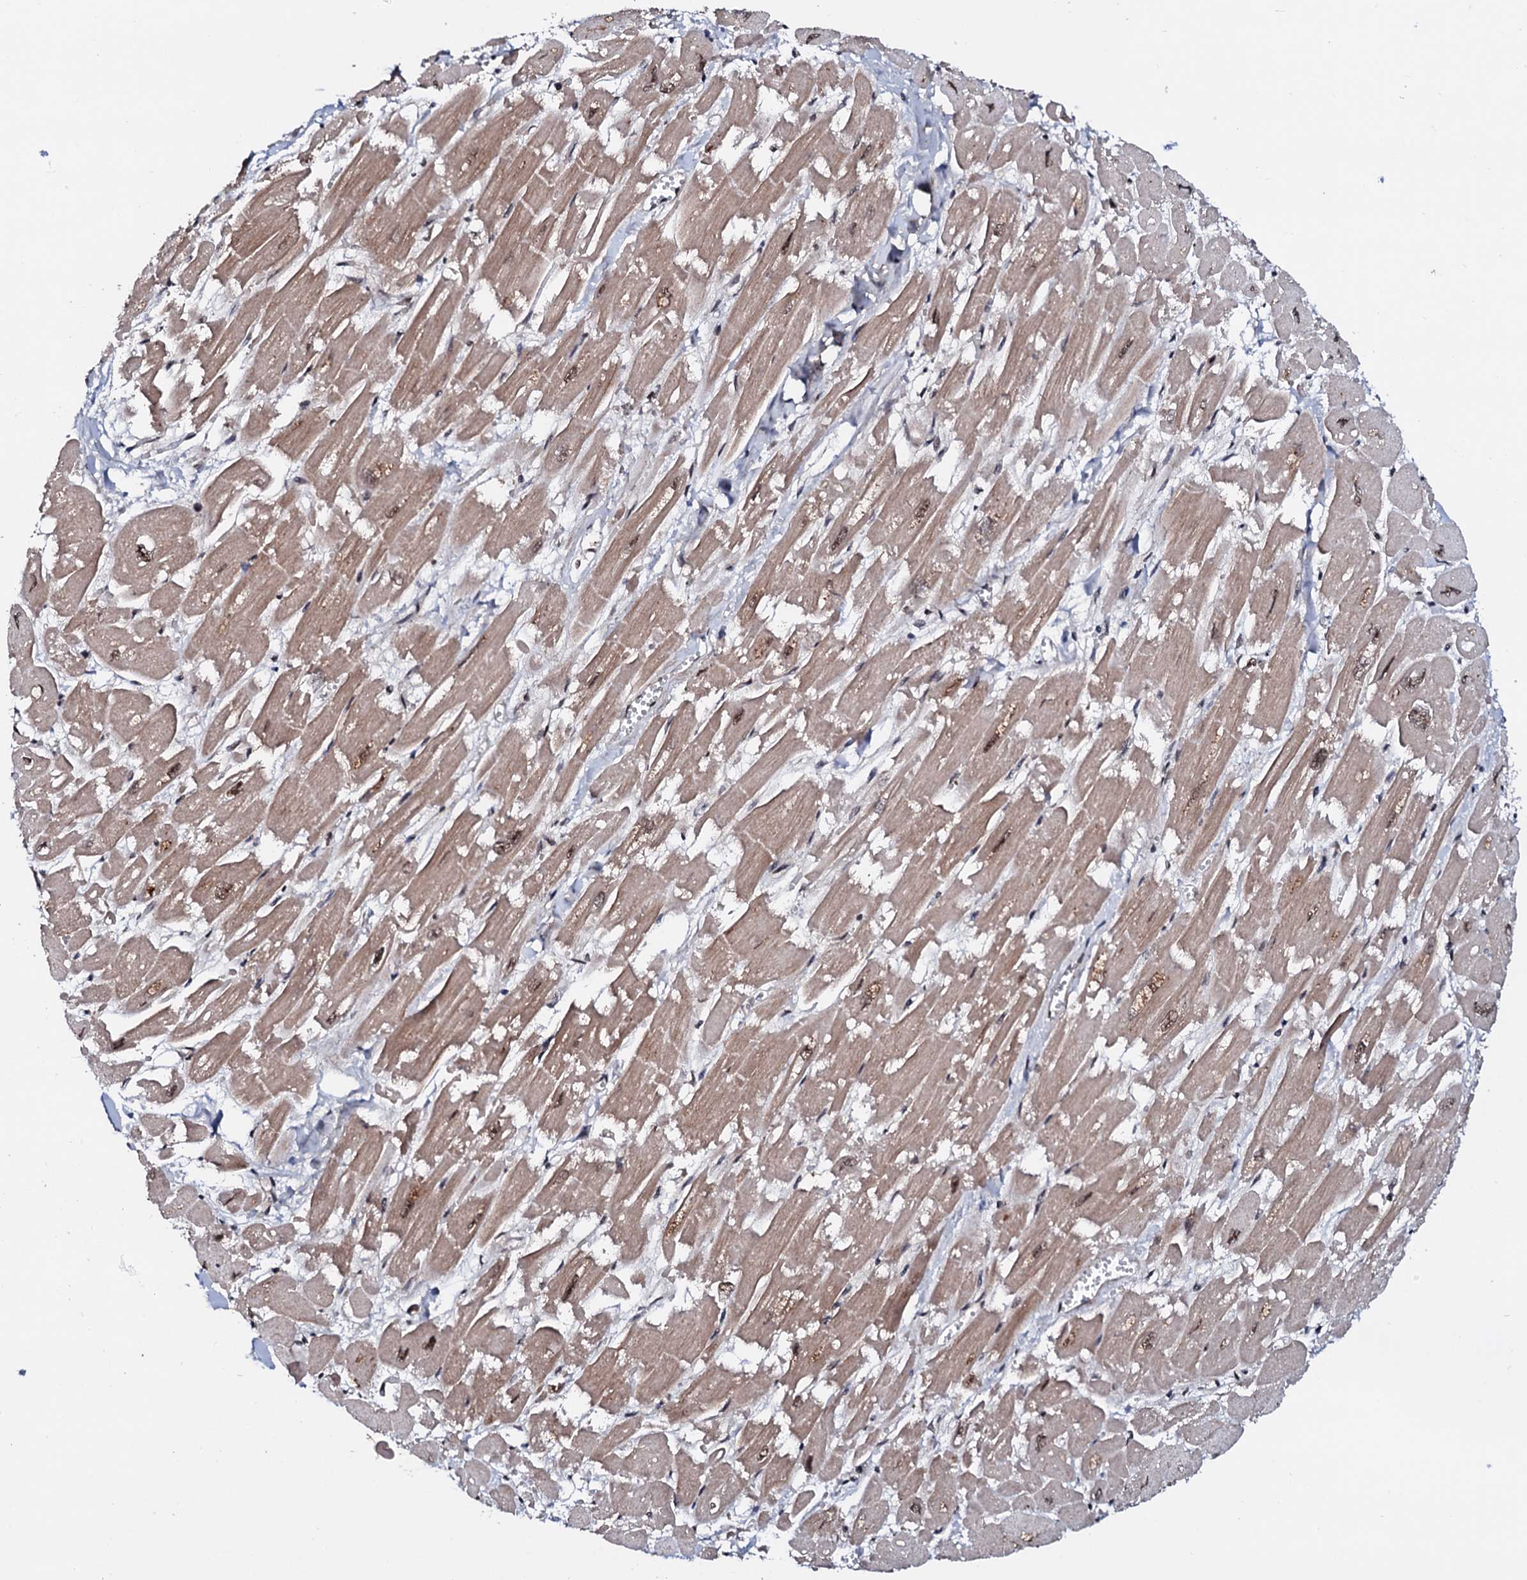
{"staining": {"intensity": "moderate", "quantity": "25%-75%", "location": "cytoplasmic/membranous,nuclear"}, "tissue": "heart muscle", "cell_type": "Cardiomyocytes", "image_type": "normal", "snomed": [{"axis": "morphology", "description": "Normal tissue, NOS"}, {"axis": "topography", "description": "Heart"}], "caption": "A micrograph of heart muscle stained for a protein displays moderate cytoplasmic/membranous,nuclear brown staining in cardiomyocytes. (brown staining indicates protein expression, while blue staining denotes nuclei).", "gene": "PRPF18", "patient": {"sex": "male", "age": 54}}